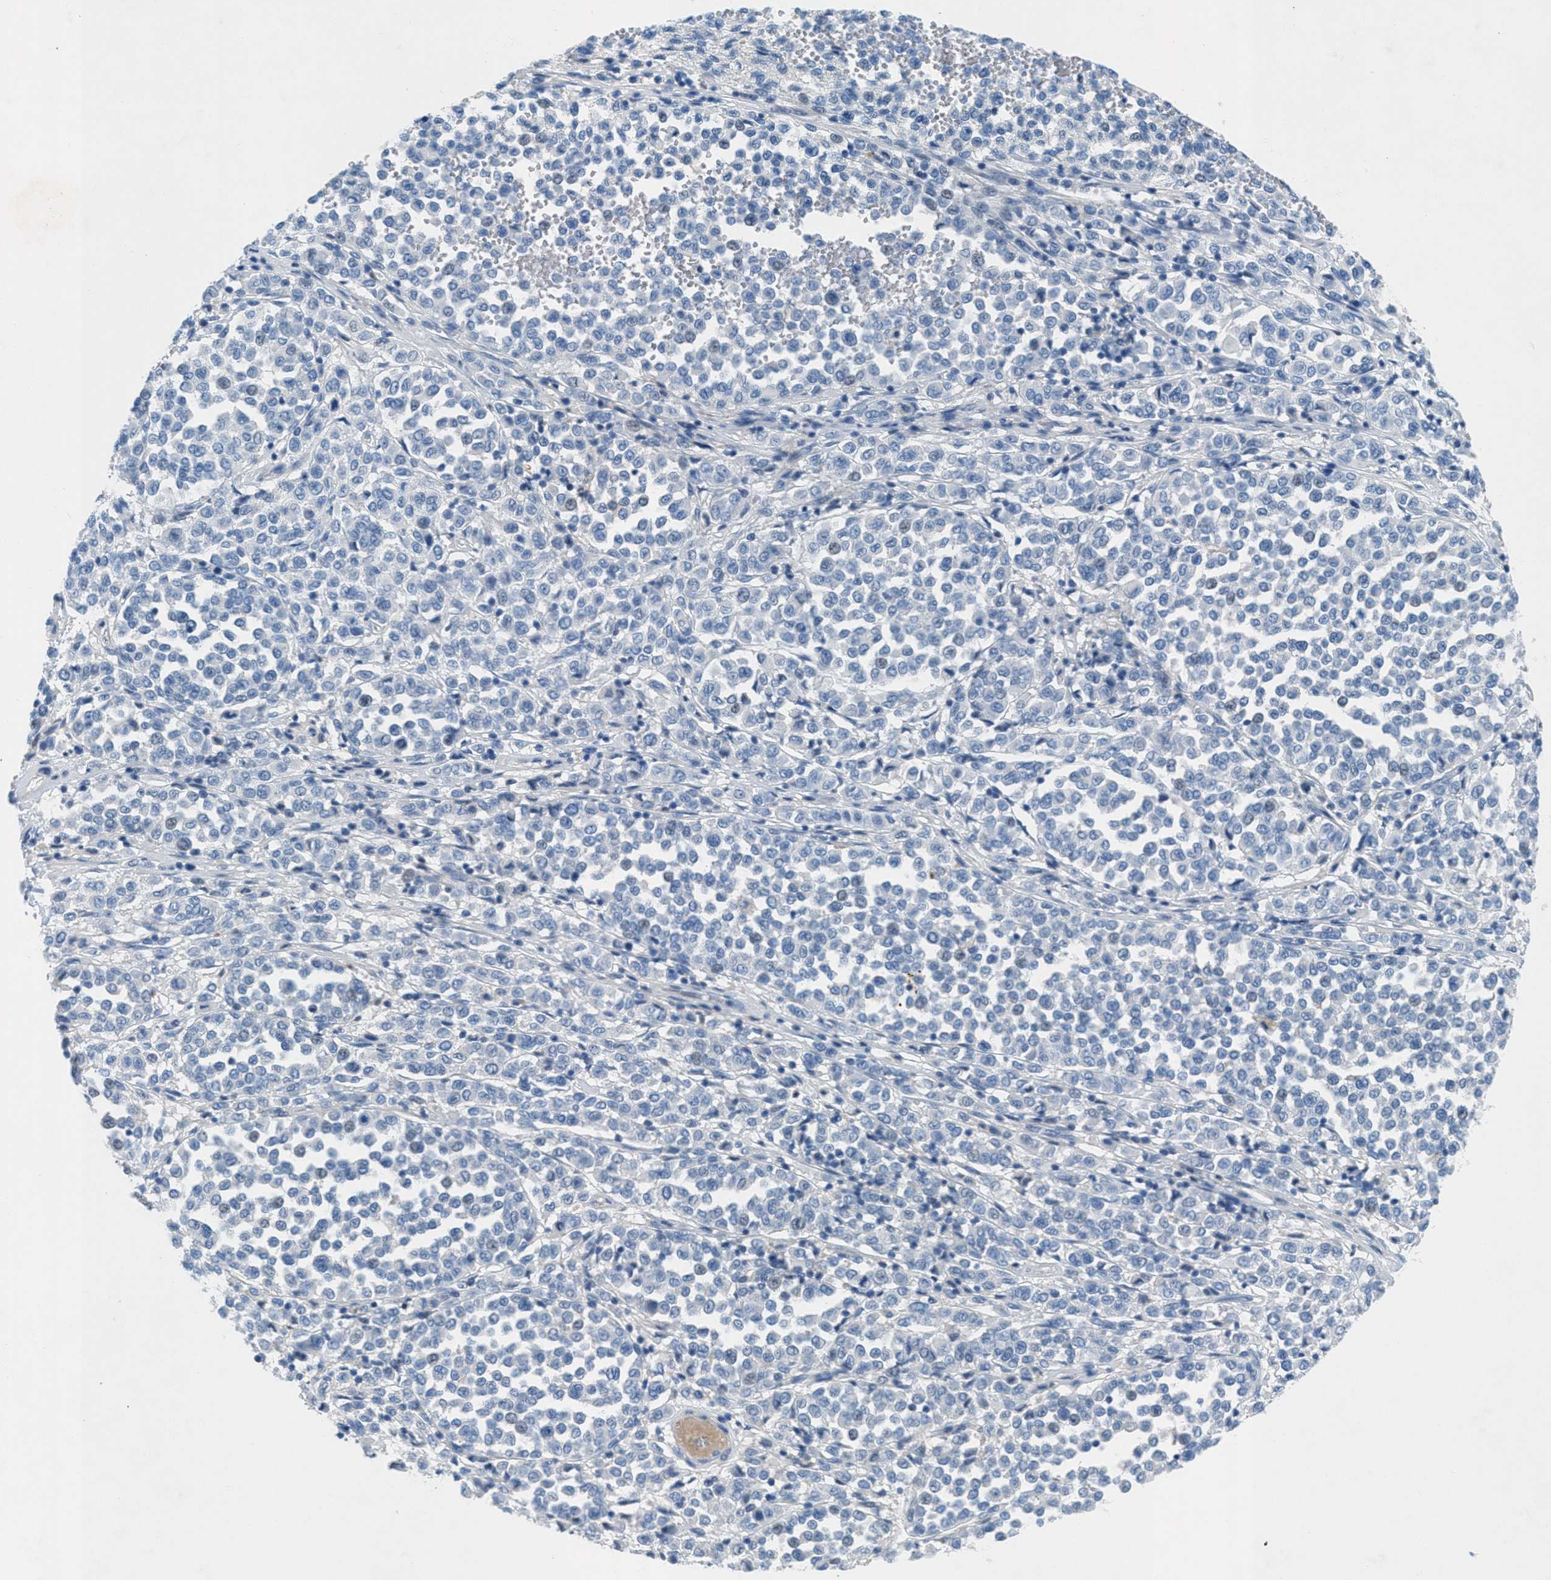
{"staining": {"intensity": "negative", "quantity": "none", "location": "none"}, "tissue": "melanoma", "cell_type": "Tumor cells", "image_type": "cancer", "snomed": [{"axis": "morphology", "description": "Malignant melanoma, Metastatic site"}, {"axis": "topography", "description": "Pancreas"}], "caption": "This histopathology image is of malignant melanoma (metastatic site) stained with immunohistochemistry (IHC) to label a protein in brown with the nuclei are counter-stained blue. There is no expression in tumor cells.", "gene": "GALNT17", "patient": {"sex": "female", "age": 30}}